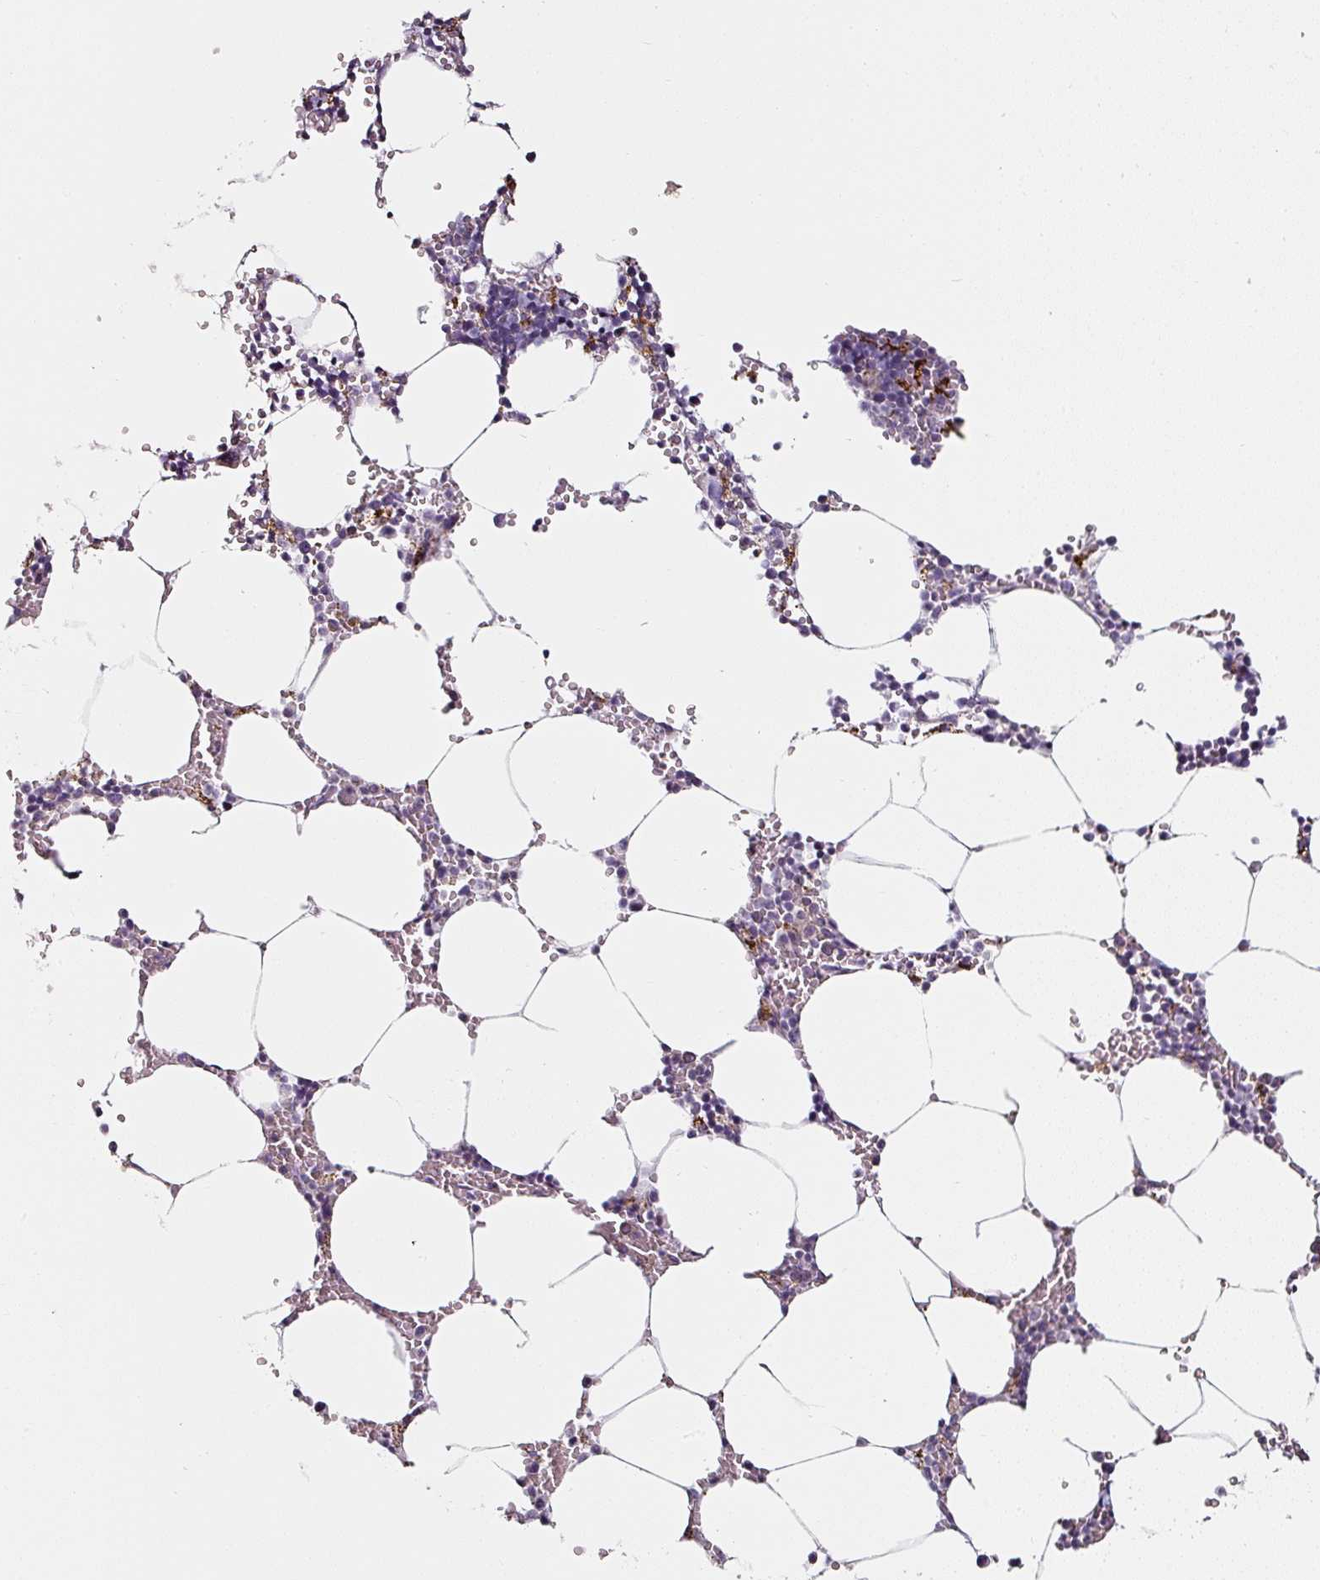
{"staining": {"intensity": "negative", "quantity": "none", "location": "none"}, "tissue": "bone marrow", "cell_type": "Hematopoietic cells", "image_type": "normal", "snomed": [{"axis": "morphology", "description": "Normal tissue, NOS"}, {"axis": "topography", "description": "Bone marrow"}], "caption": "High power microscopy histopathology image of an immunohistochemistry (IHC) photomicrograph of benign bone marrow, revealing no significant staining in hematopoietic cells.", "gene": "CAP2", "patient": {"sex": "male", "age": 70}}